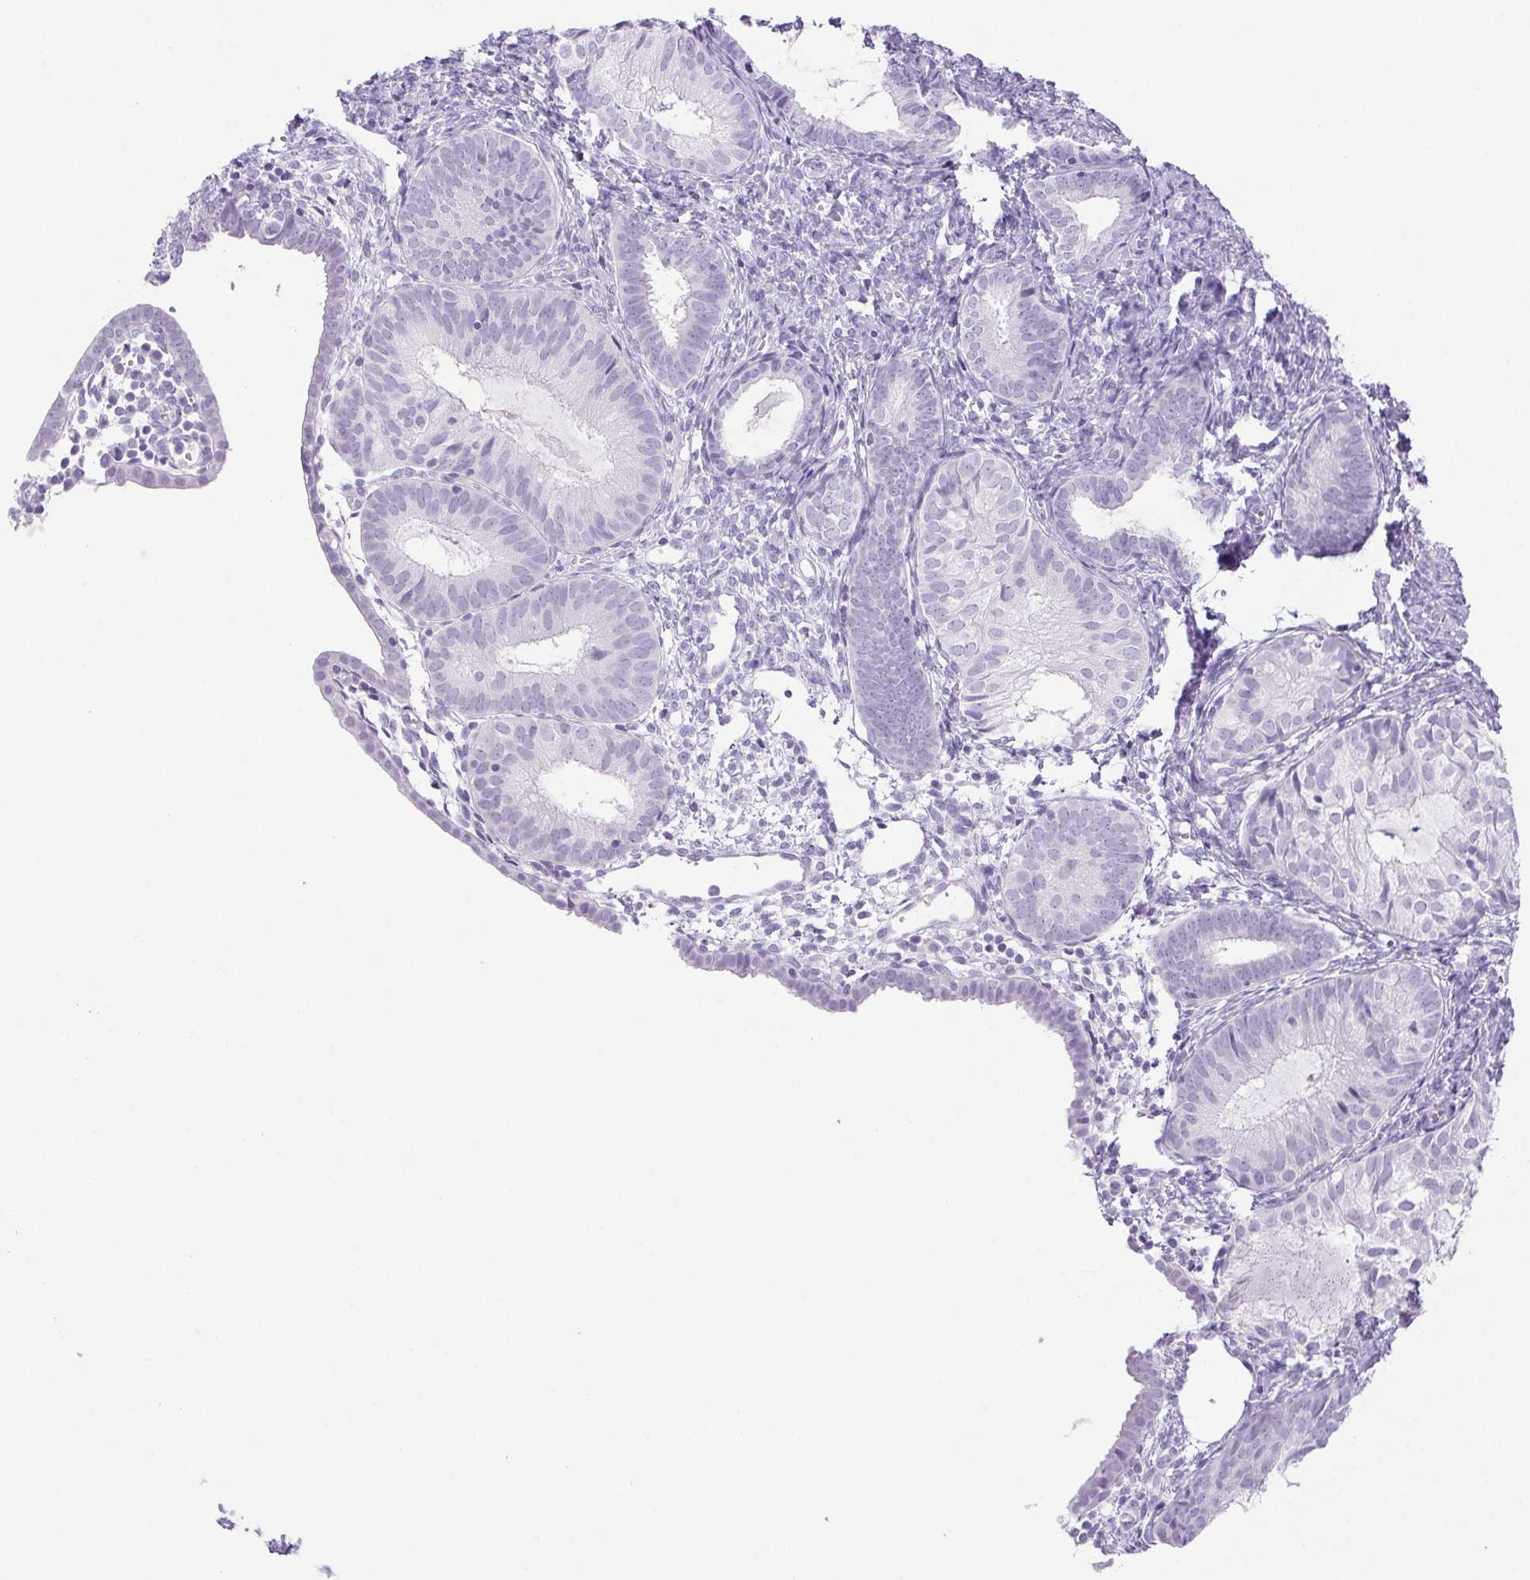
{"staining": {"intensity": "negative", "quantity": "none", "location": "none"}, "tissue": "endometrial cancer", "cell_type": "Tumor cells", "image_type": "cancer", "snomed": [{"axis": "morphology", "description": "Normal tissue, NOS"}, {"axis": "morphology", "description": "Adenocarcinoma, NOS"}, {"axis": "topography", "description": "Smooth muscle"}, {"axis": "topography", "description": "Endometrium"}, {"axis": "topography", "description": "Myometrium, NOS"}], "caption": "This is a image of immunohistochemistry (IHC) staining of endometrial cancer, which shows no staining in tumor cells. (Immunohistochemistry (ihc), brightfield microscopy, high magnification).", "gene": "HLA-G", "patient": {"sex": "female", "age": 81}}